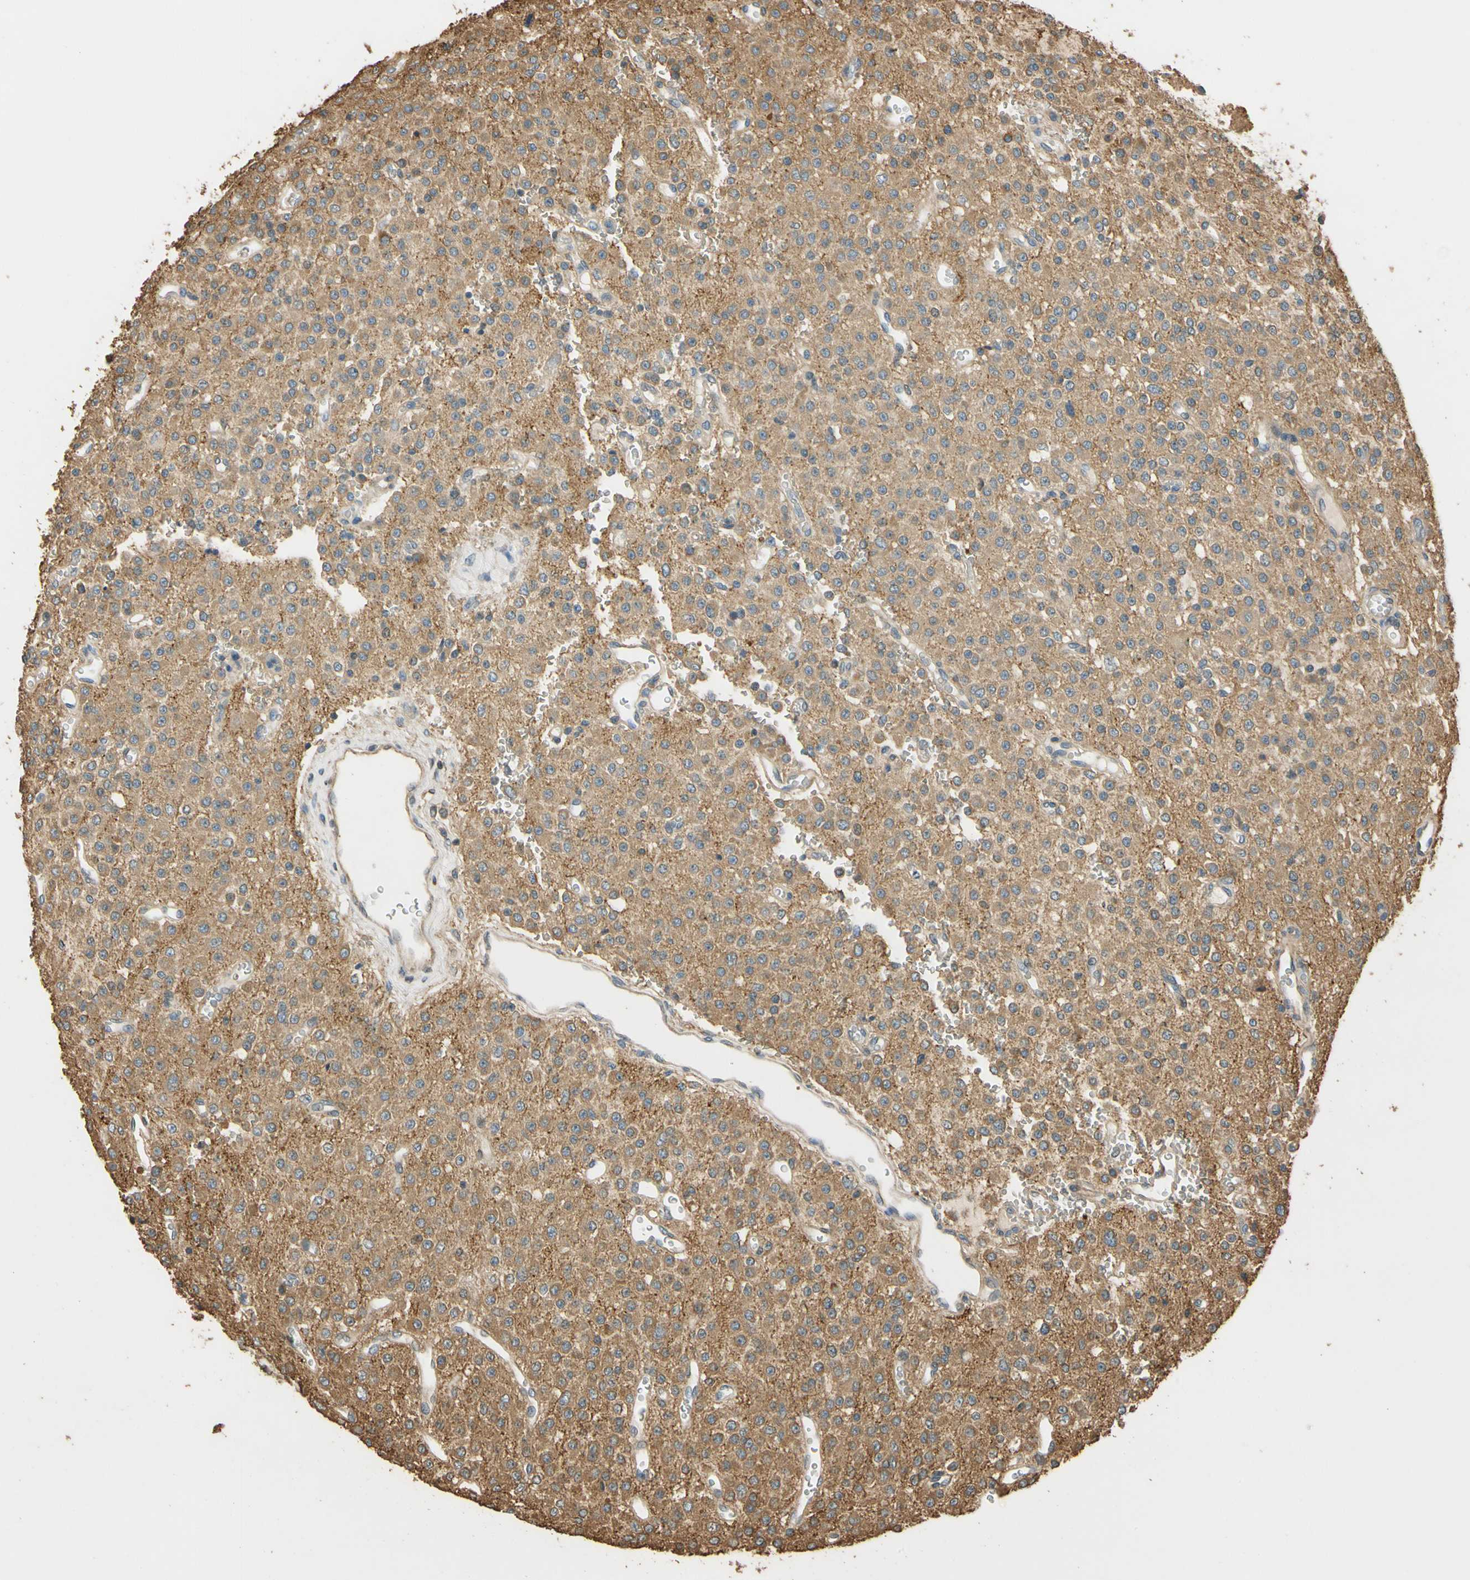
{"staining": {"intensity": "negative", "quantity": "none", "location": "none"}, "tissue": "glioma", "cell_type": "Tumor cells", "image_type": "cancer", "snomed": [{"axis": "morphology", "description": "Glioma, malignant, Low grade"}, {"axis": "topography", "description": "Brain"}], "caption": "Histopathology image shows no significant protein expression in tumor cells of glioma. The staining is performed using DAB (3,3'-diaminobenzidine) brown chromogen with nuclei counter-stained in using hematoxylin.", "gene": "MGRN1", "patient": {"sex": "male", "age": 38}}